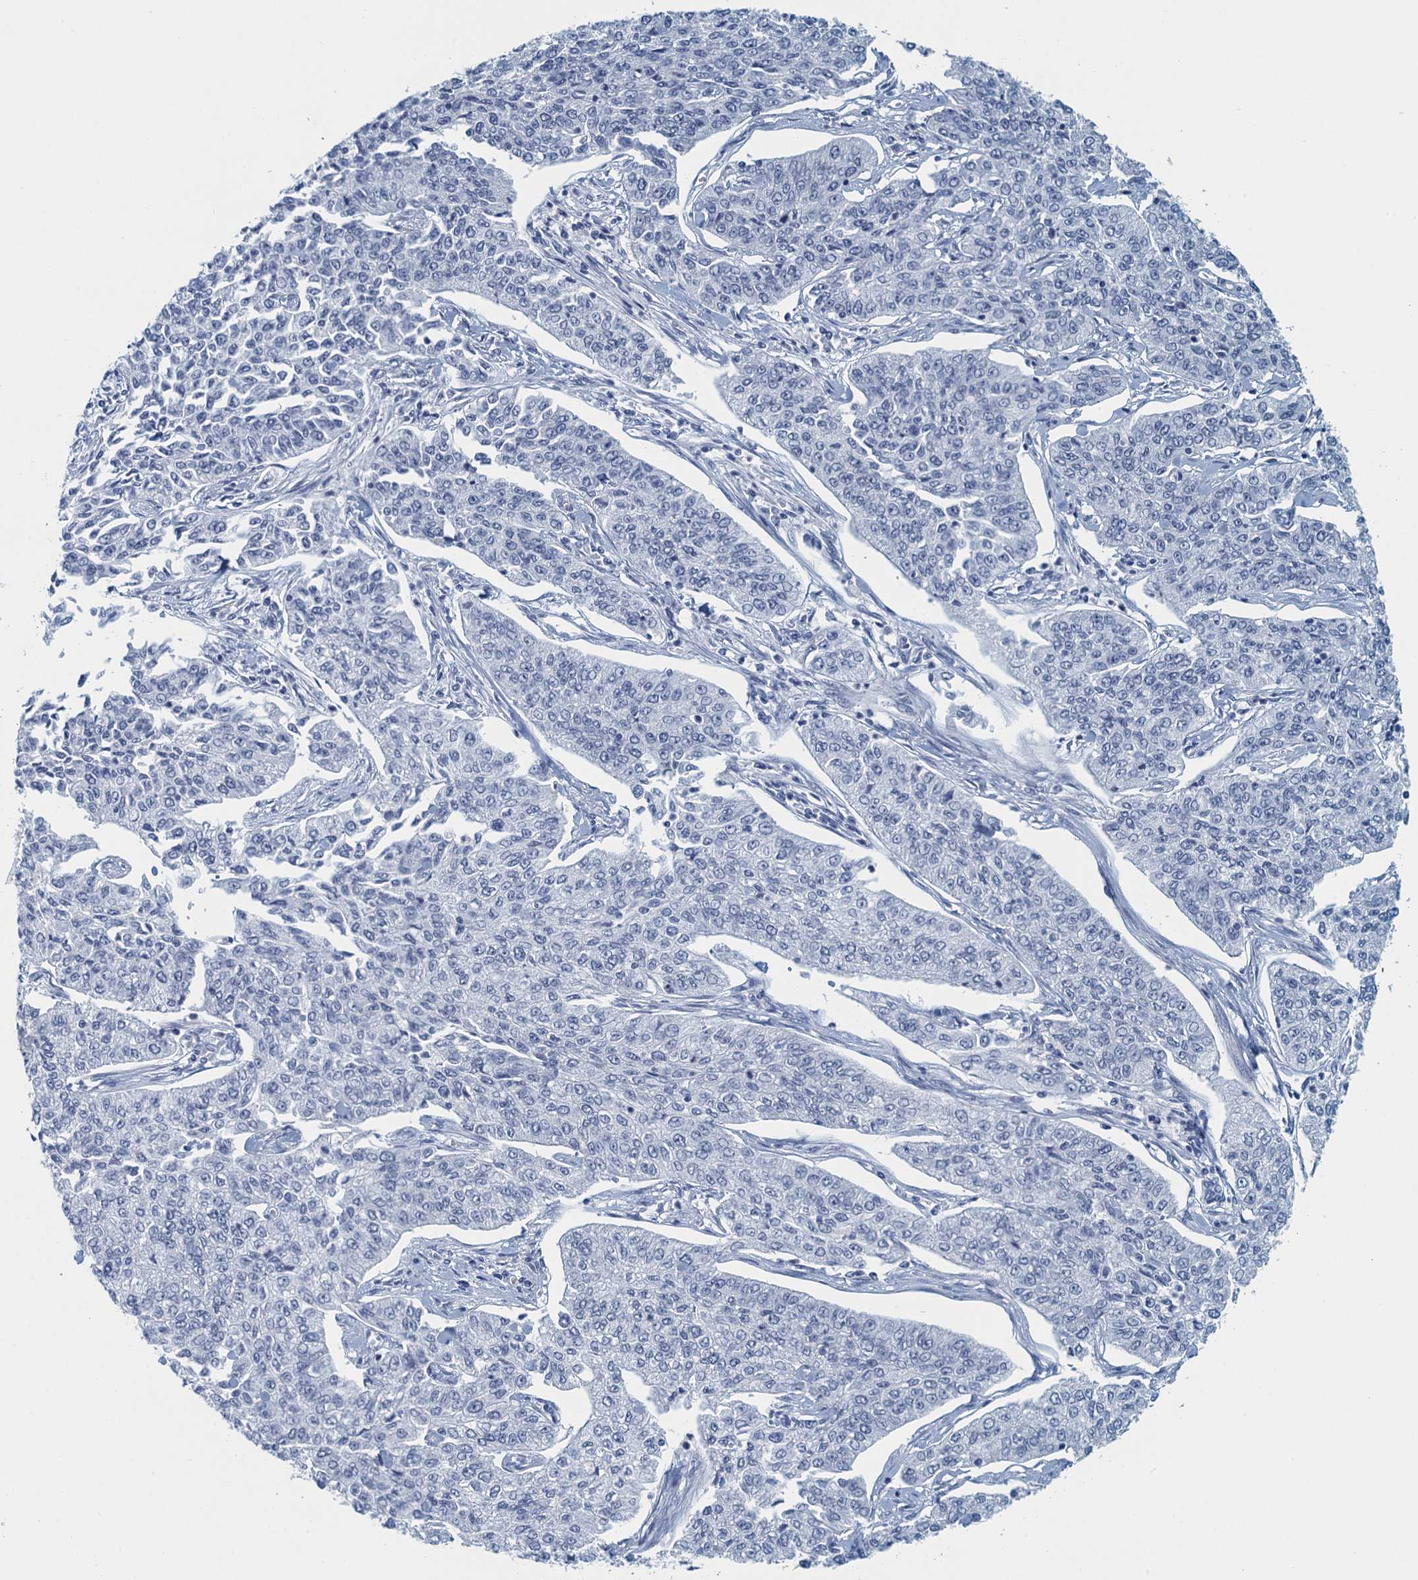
{"staining": {"intensity": "negative", "quantity": "none", "location": "none"}, "tissue": "cervical cancer", "cell_type": "Tumor cells", "image_type": "cancer", "snomed": [{"axis": "morphology", "description": "Squamous cell carcinoma, NOS"}, {"axis": "topography", "description": "Cervix"}], "caption": "Tumor cells are negative for protein expression in human cervical squamous cell carcinoma.", "gene": "TTLL9", "patient": {"sex": "female", "age": 35}}